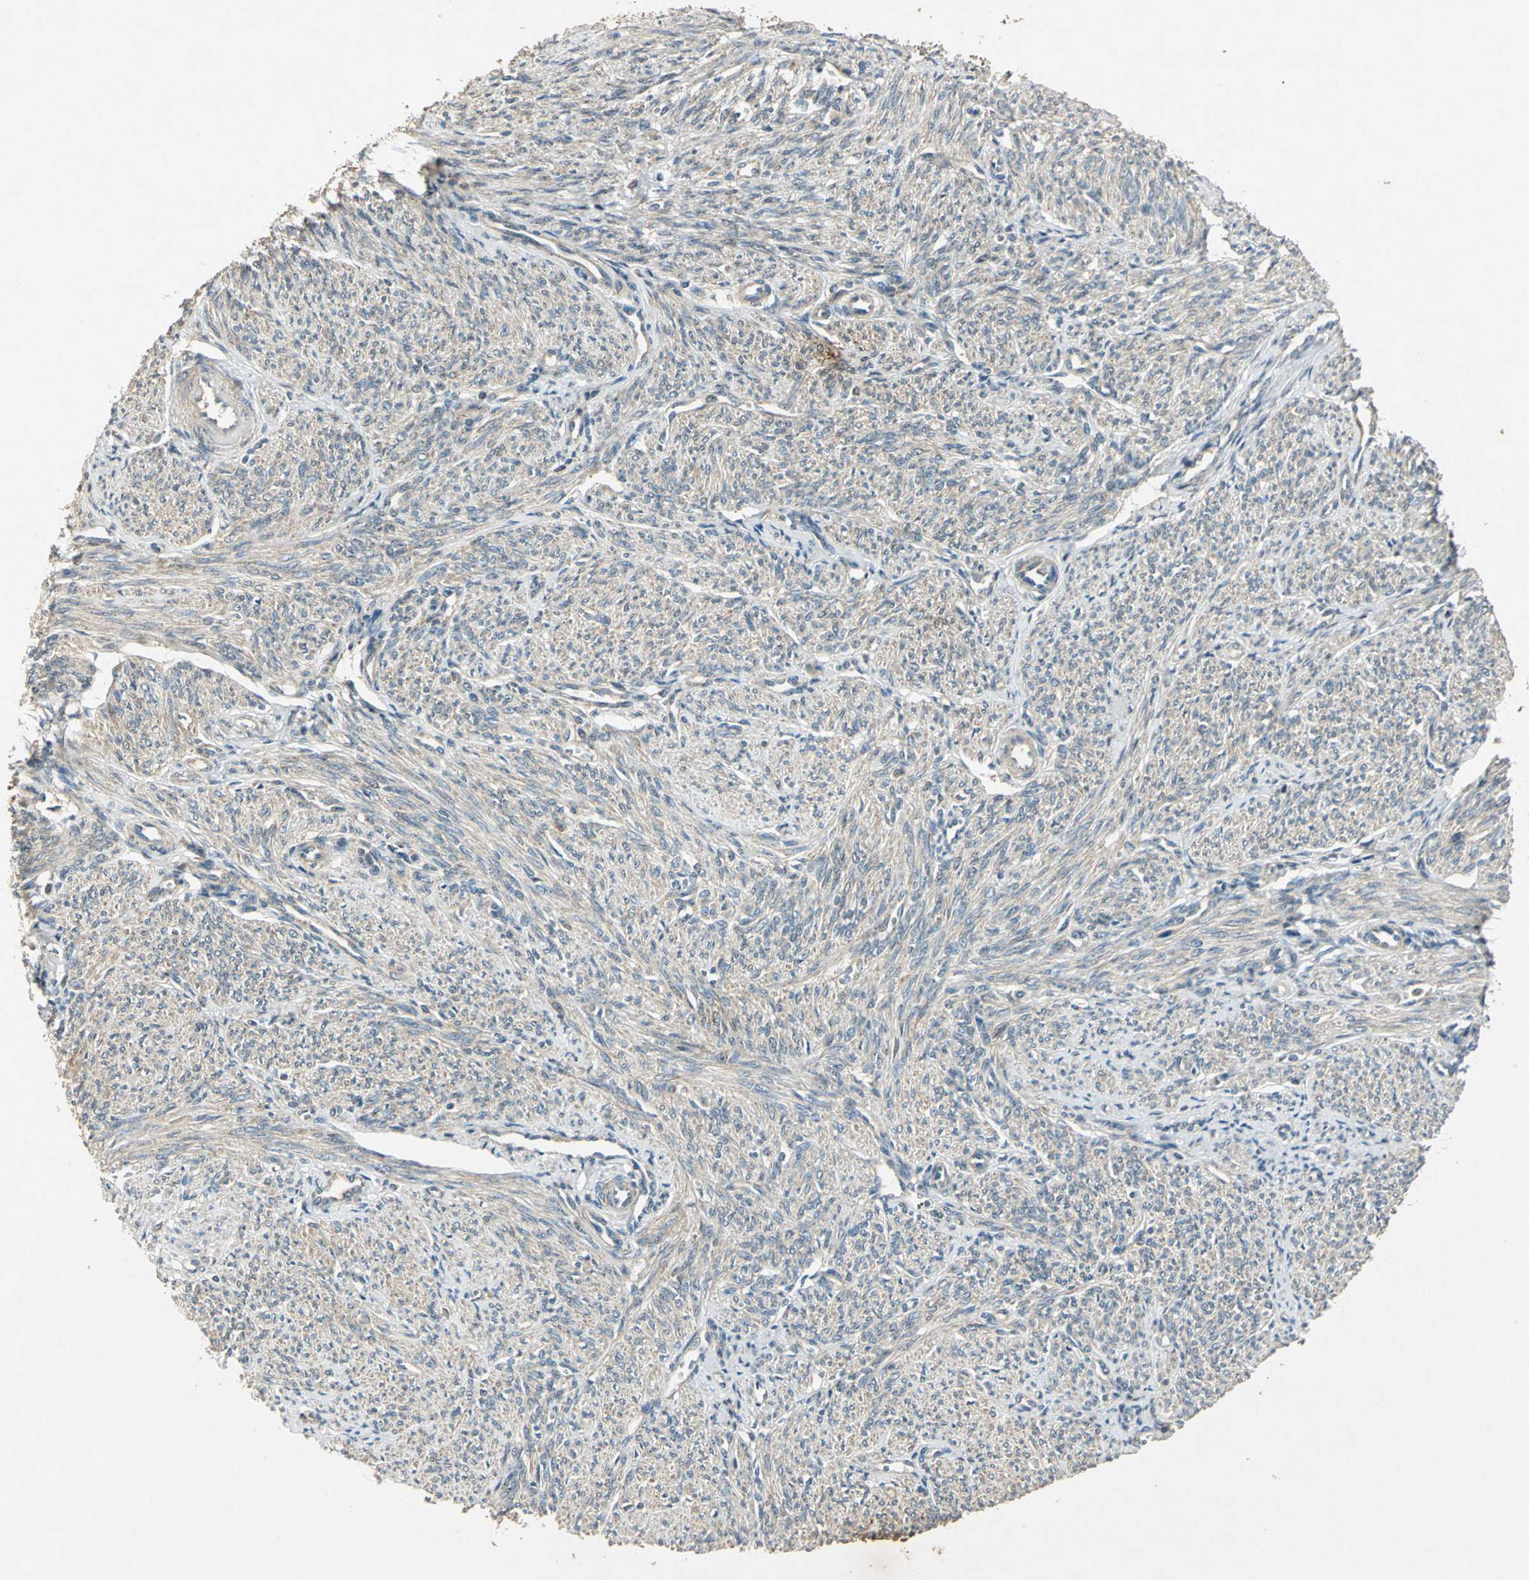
{"staining": {"intensity": "weak", "quantity": ">75%", "location": "cytoplasmic/membranous"}, "tissue": "smooth muscle", "cell_type": "Smooth muscle cells", "image_type": "normal", "snomed": [{"axis": "morphology", "description": "Normal tissue, NOS"}, {"axis": "topography", "description": "Smooth muscle"}], "caption": "Smooth muscle cells exhibit low levels of weak cytoplasmic/membranous staining in about >75% of cells in unremarkable human smooth muscle. (DAB (3,3'-diaminobenzidine) IHC with brightfield microscopy, high magnification).", "gene": "AHSA1", "patient": {"sex": "female", "age": 65}}